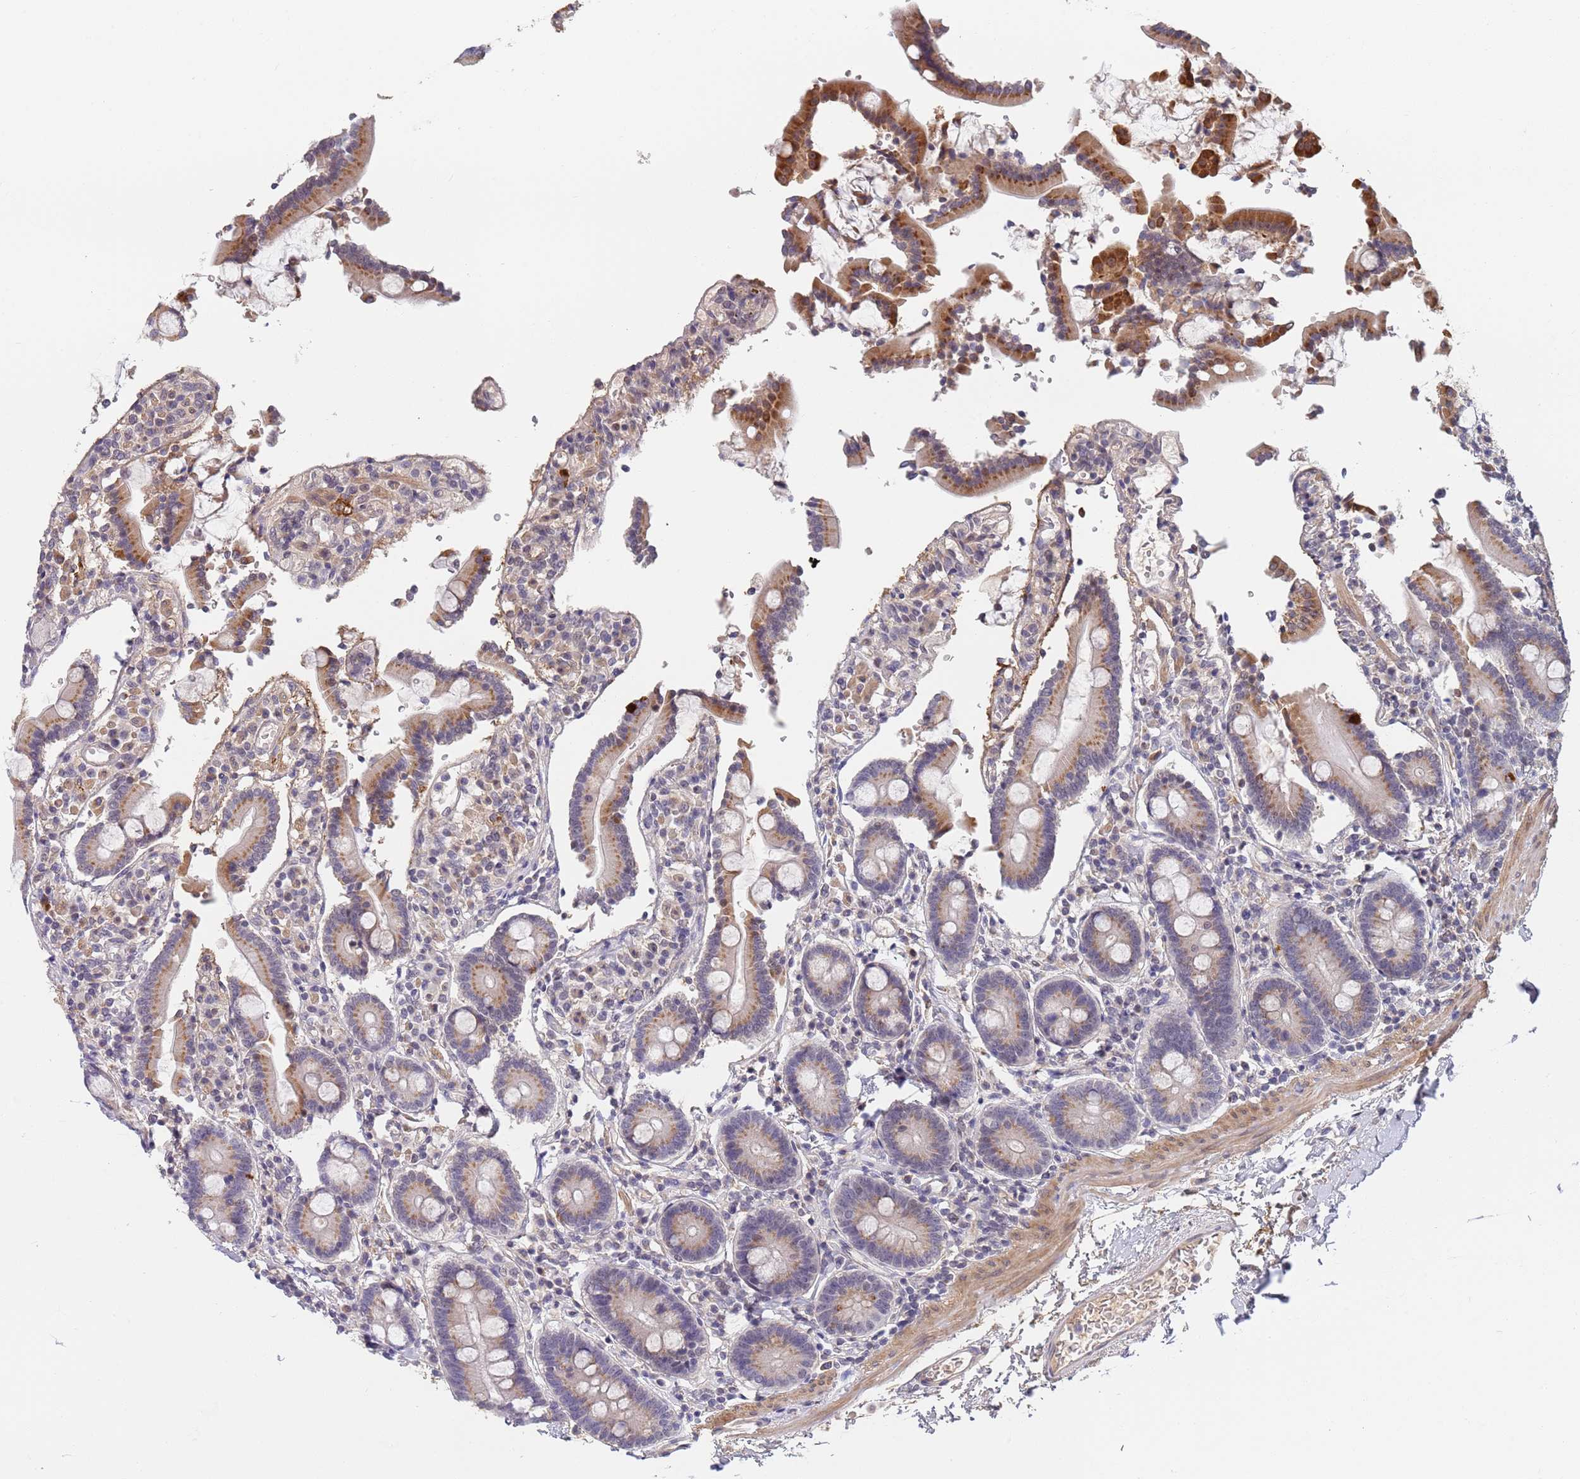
{"staining": {"intensity": "strong", "quantity": "25%-75%", "location": "cytoplasmic/membranous"}, "tissue": "duodenum", "cell_type": "Glandular cells", "image_type": "normal", "snomed": [{"axis": "morphology", "description": "Normal tissue, NOS"}, {"axis": "topography", "description": "Duodenum"}], "caption": "High-magnification brightfield microscopy of benign duodenum stained with DAB (3,3'-diaminobenzidine) (brown) and counterstained with hematoxylin (blue). glandular cells exhibit strong cytoplasmic/membranous positivity is seen in approximately25%-75% of cells. The staining is performed using DAB brown chromogen to label protein expression. The nuclei are counter-stained blue using hematoxylin.", "gene": "B4GALT4", "patient": {"sex": "male", "age": 55}}